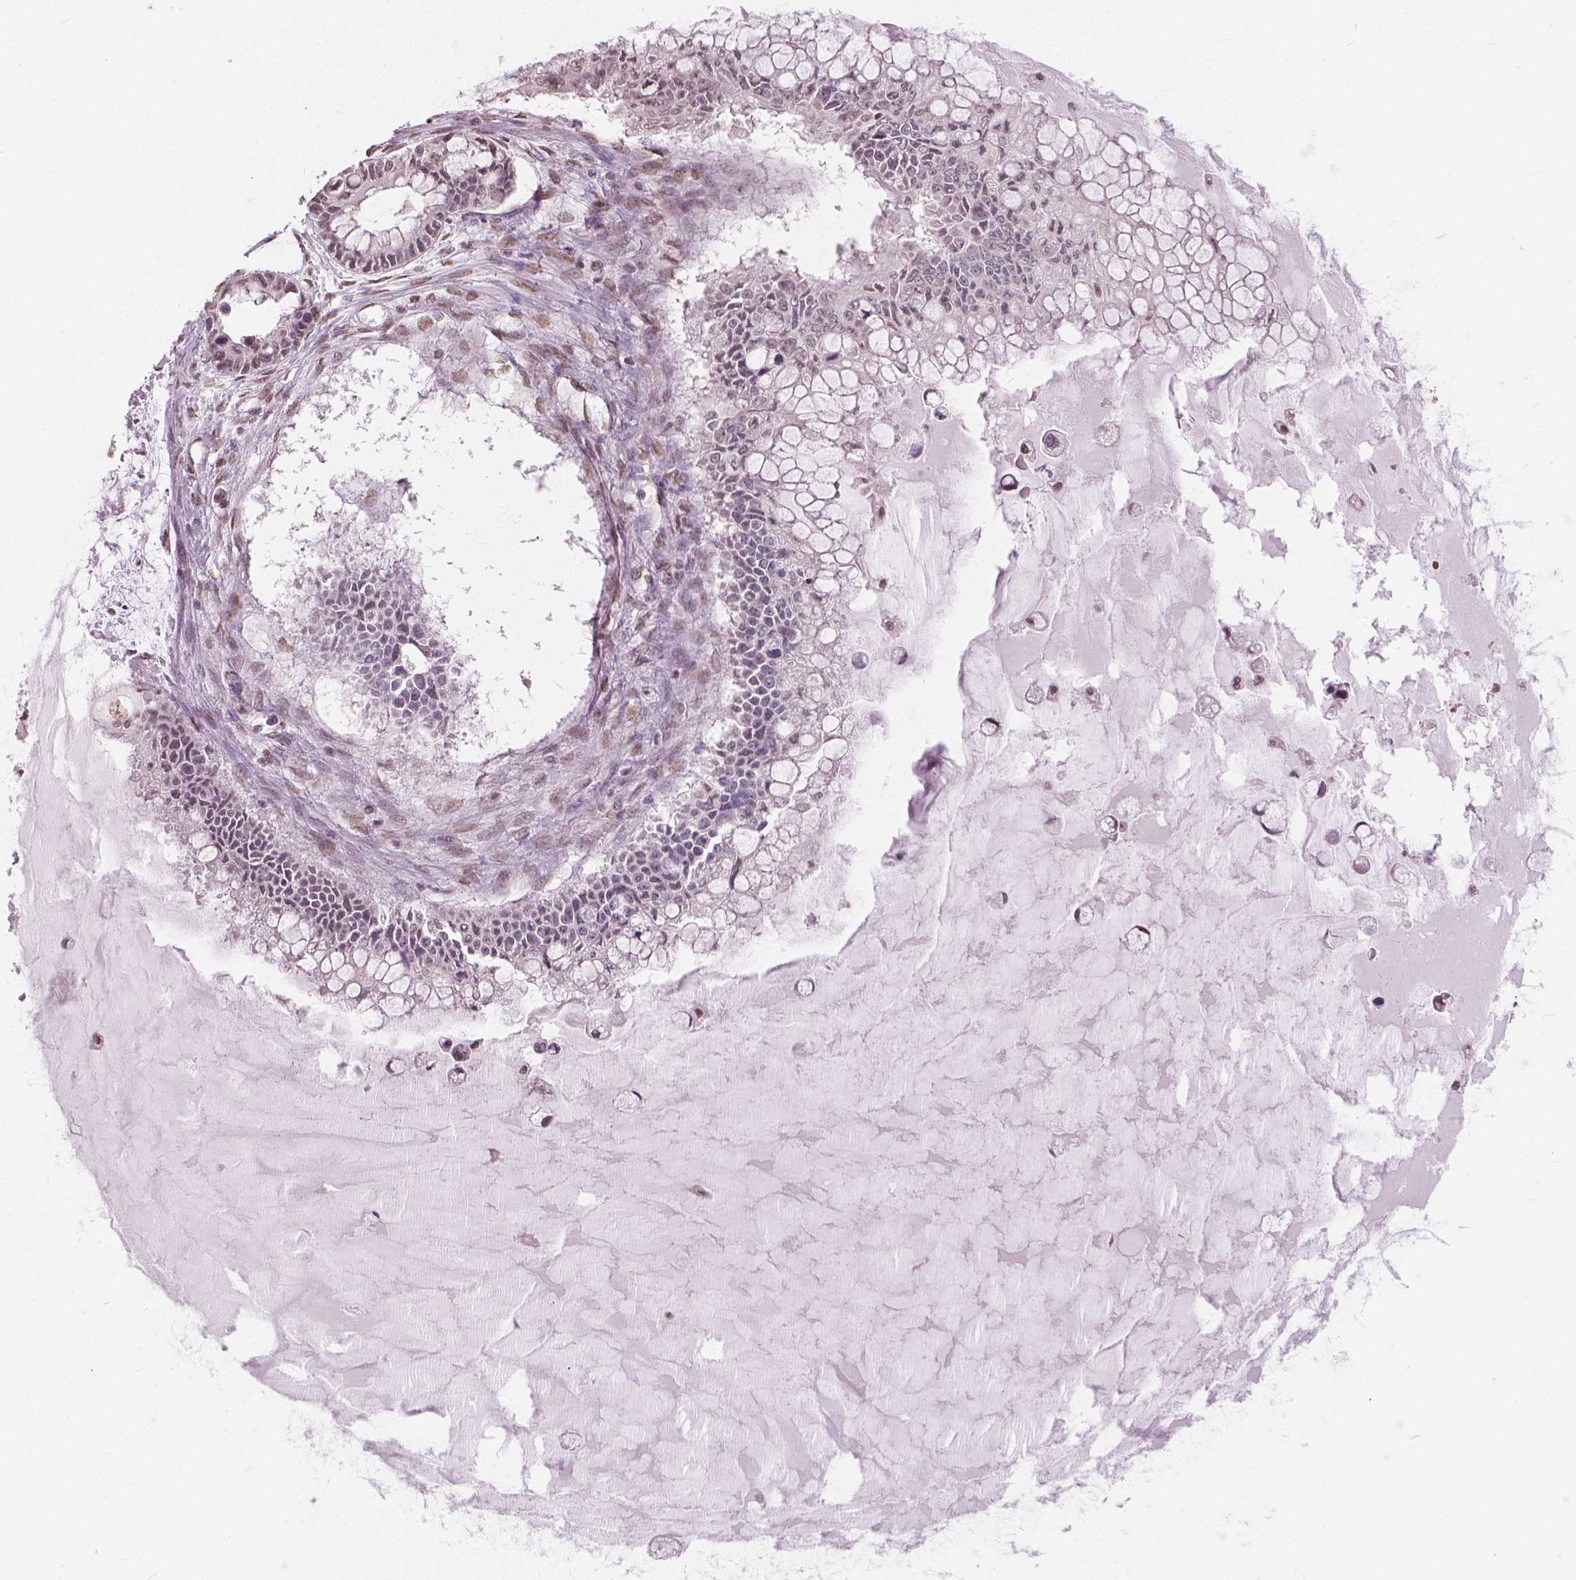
{"staining": {"intensity": "weak", "quantity": ">75%", "location": "nuclear"}, "tissue": "ovarian cancer", "cell_type": "Tumor cells", "image_type": "cancer", "snomed": [{"axis": "morphology", "description": "Cystadenocarcinoma, mucinous, NOS"}, {"axis": "topography", "description": "Ovary"}], "caption": "High-magnification brightfield microscopy of mucinous cystadenocarcinoma (ovarian) stained with DAB (3,3'-diaminobenzidine) (brown) and counterstained with hematoxylin (blue). tumor cells exhibit weak nuclear expression is seen in approximately>75% of cells.", "gene": "HOXA10", "patient": {"sex": "female", "age": 63}}